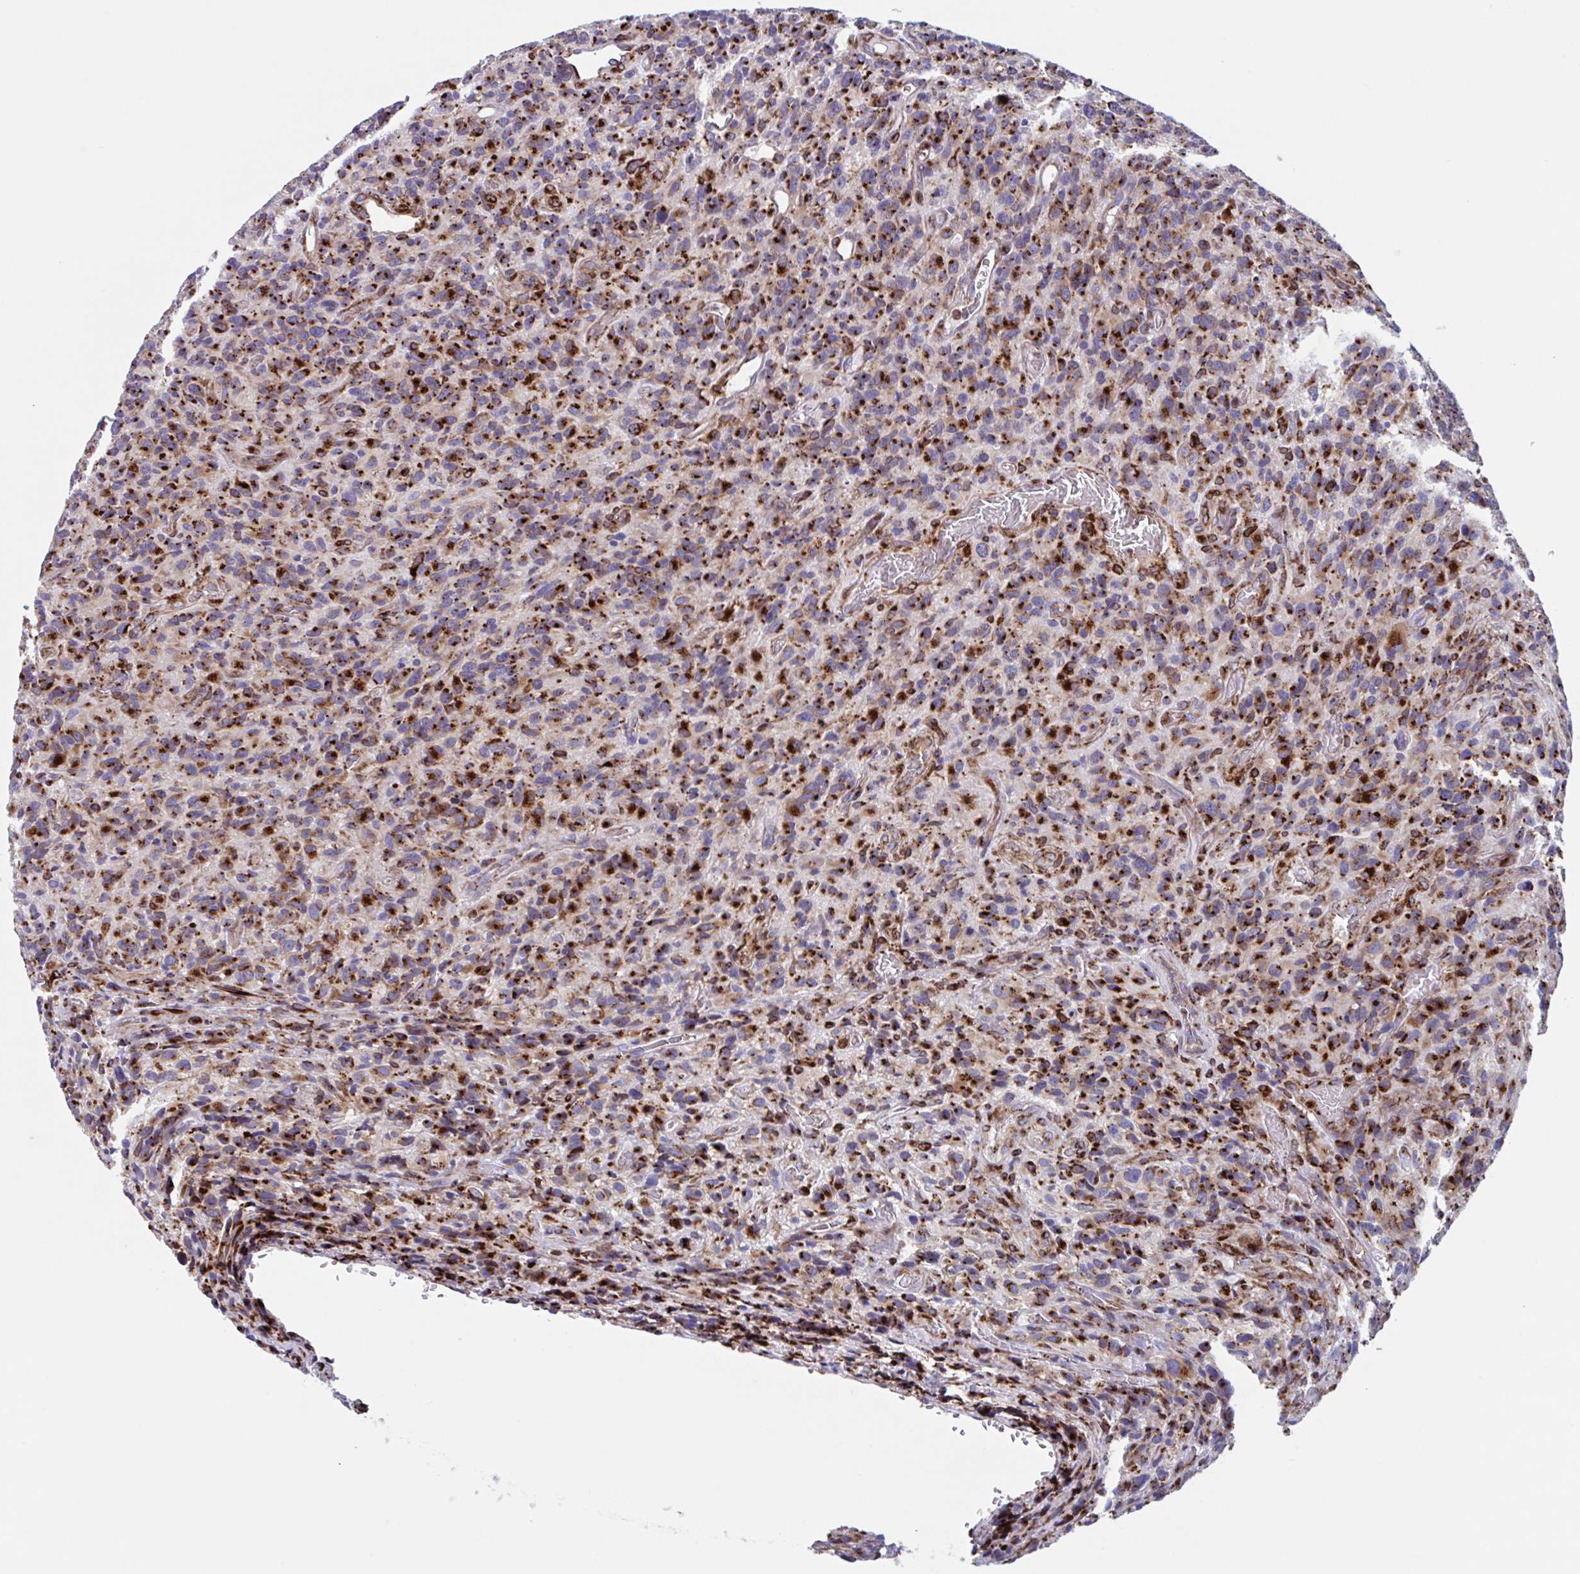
{"staining": {"intensity": "strong", "quantity": ">75%", "location": "cytoplasmic/membranous"}, "tissue": "glioma", "cell_type": "Tumor cells", "image_type": "cancer", "snomed": [{"axis": "morphology", "description": "Glioma, malignant, High grade"}, {"axis": "topography", "description": "Brain"}], "caption": "A brown stain highlights strong cytoplasmic/membranous staining of a protein in high-grade glioma (malignant) tumor cells. The staining was performed using DAB, with brown indicating positive protein expression. Nuclei are stained blue with hematoxylin.", "gene": "RFK", "patient": {"sex": "male", "age": 76}}